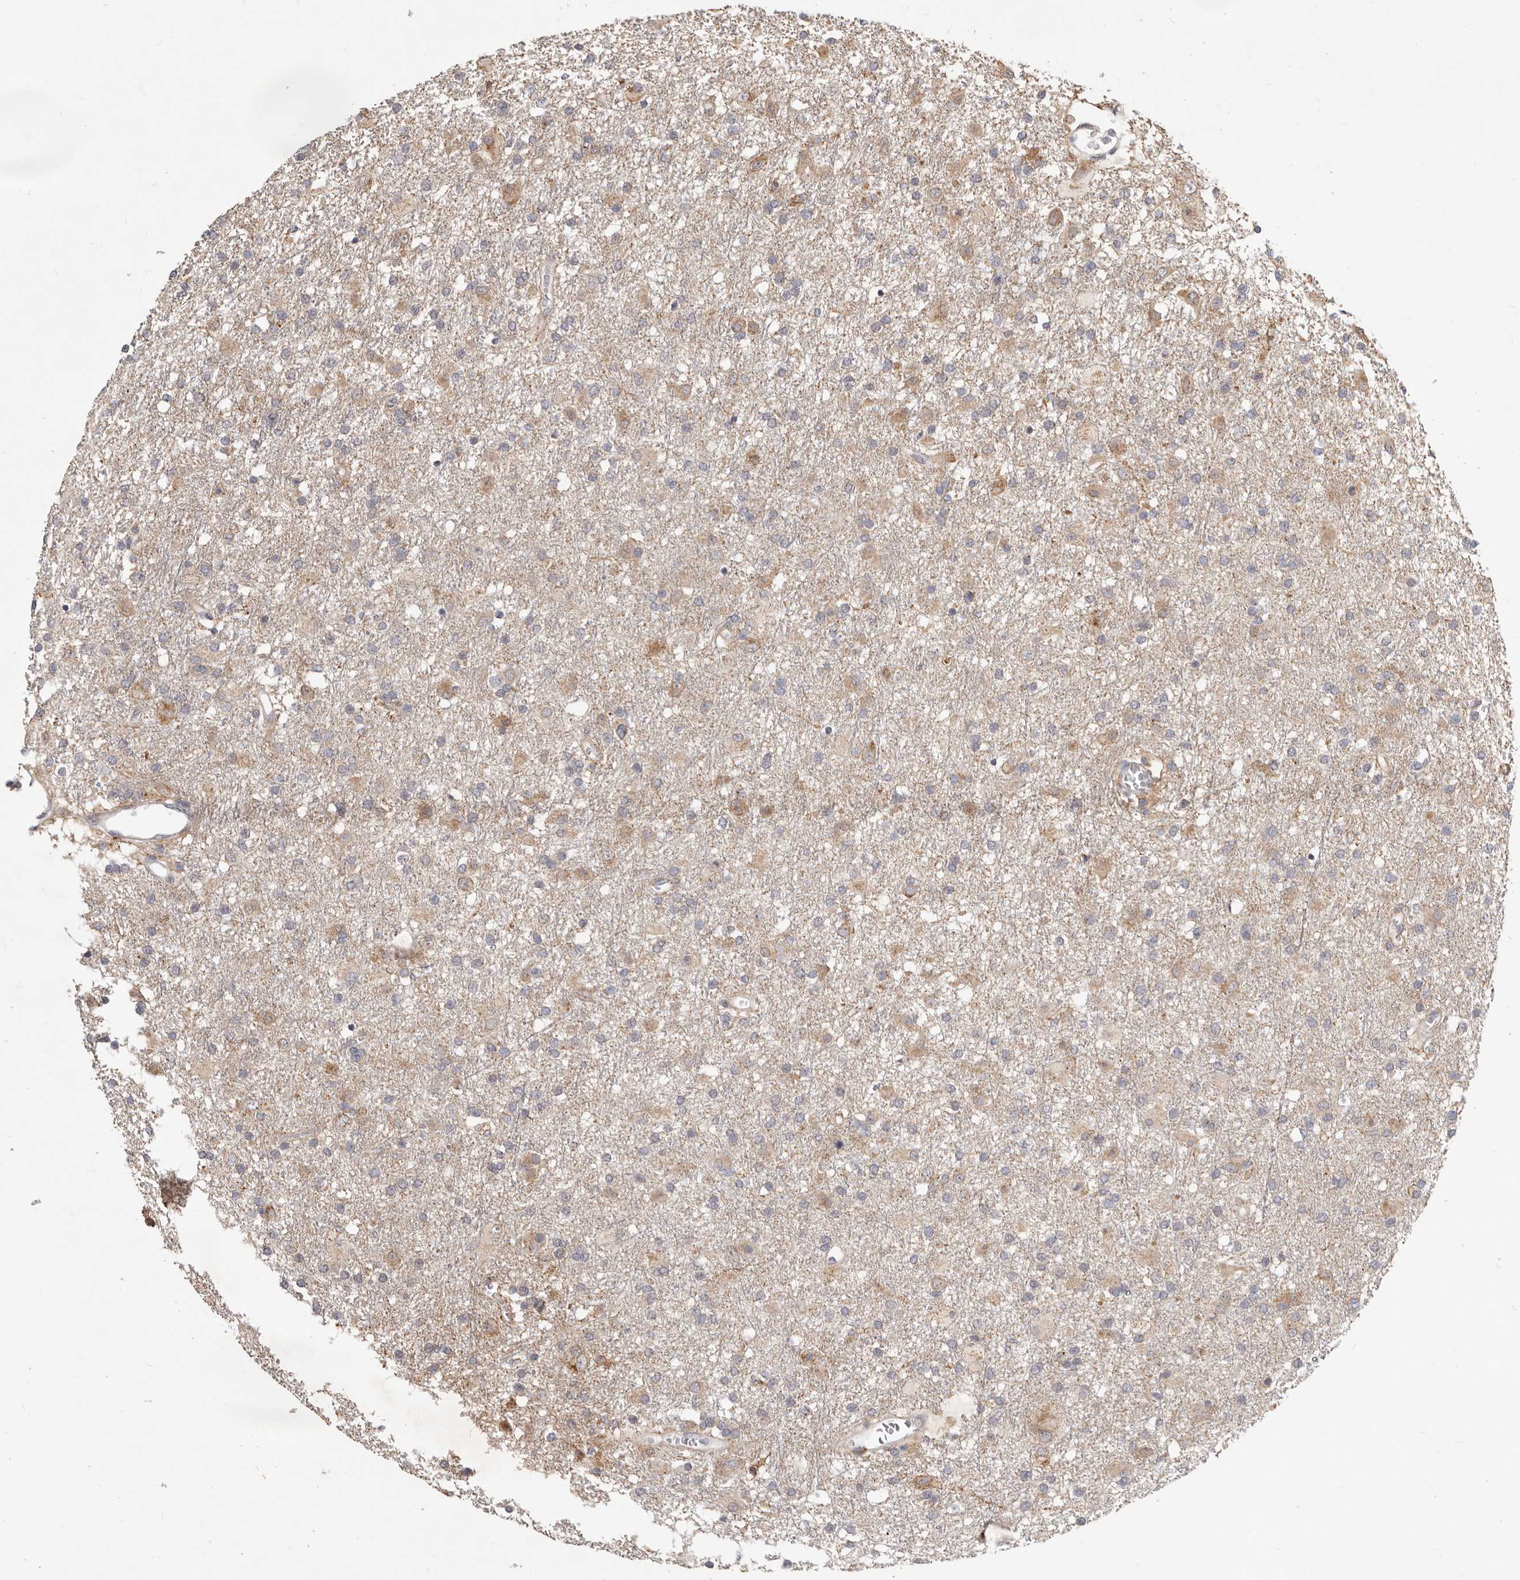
{"staining": {"intensity": "weak", "quantity": "25%-75%", "location": "cytoplasmic/membranous"}, "tissue": "glioma", "cell_type": "Tumor cells", "image_type": "cancer", "snomed": [{"axis": "morphology", "description": "Glioma, malignant, Low grade"}, {"axis": "topography", "description": "Brain"}], "caption": "High-magnification brightfield microscopy of low-grade glioma (malignant) stained with DAB (3,3'-diaminobenzidine) (brown) and counterstained with hematoxylin (blue). tumor cells exhibit weak cytoplasmic/membranous expression is seen in about25%-75% of cells.", "gene": "TOR3A", "patient": {"sex": "male", "age": 65}}